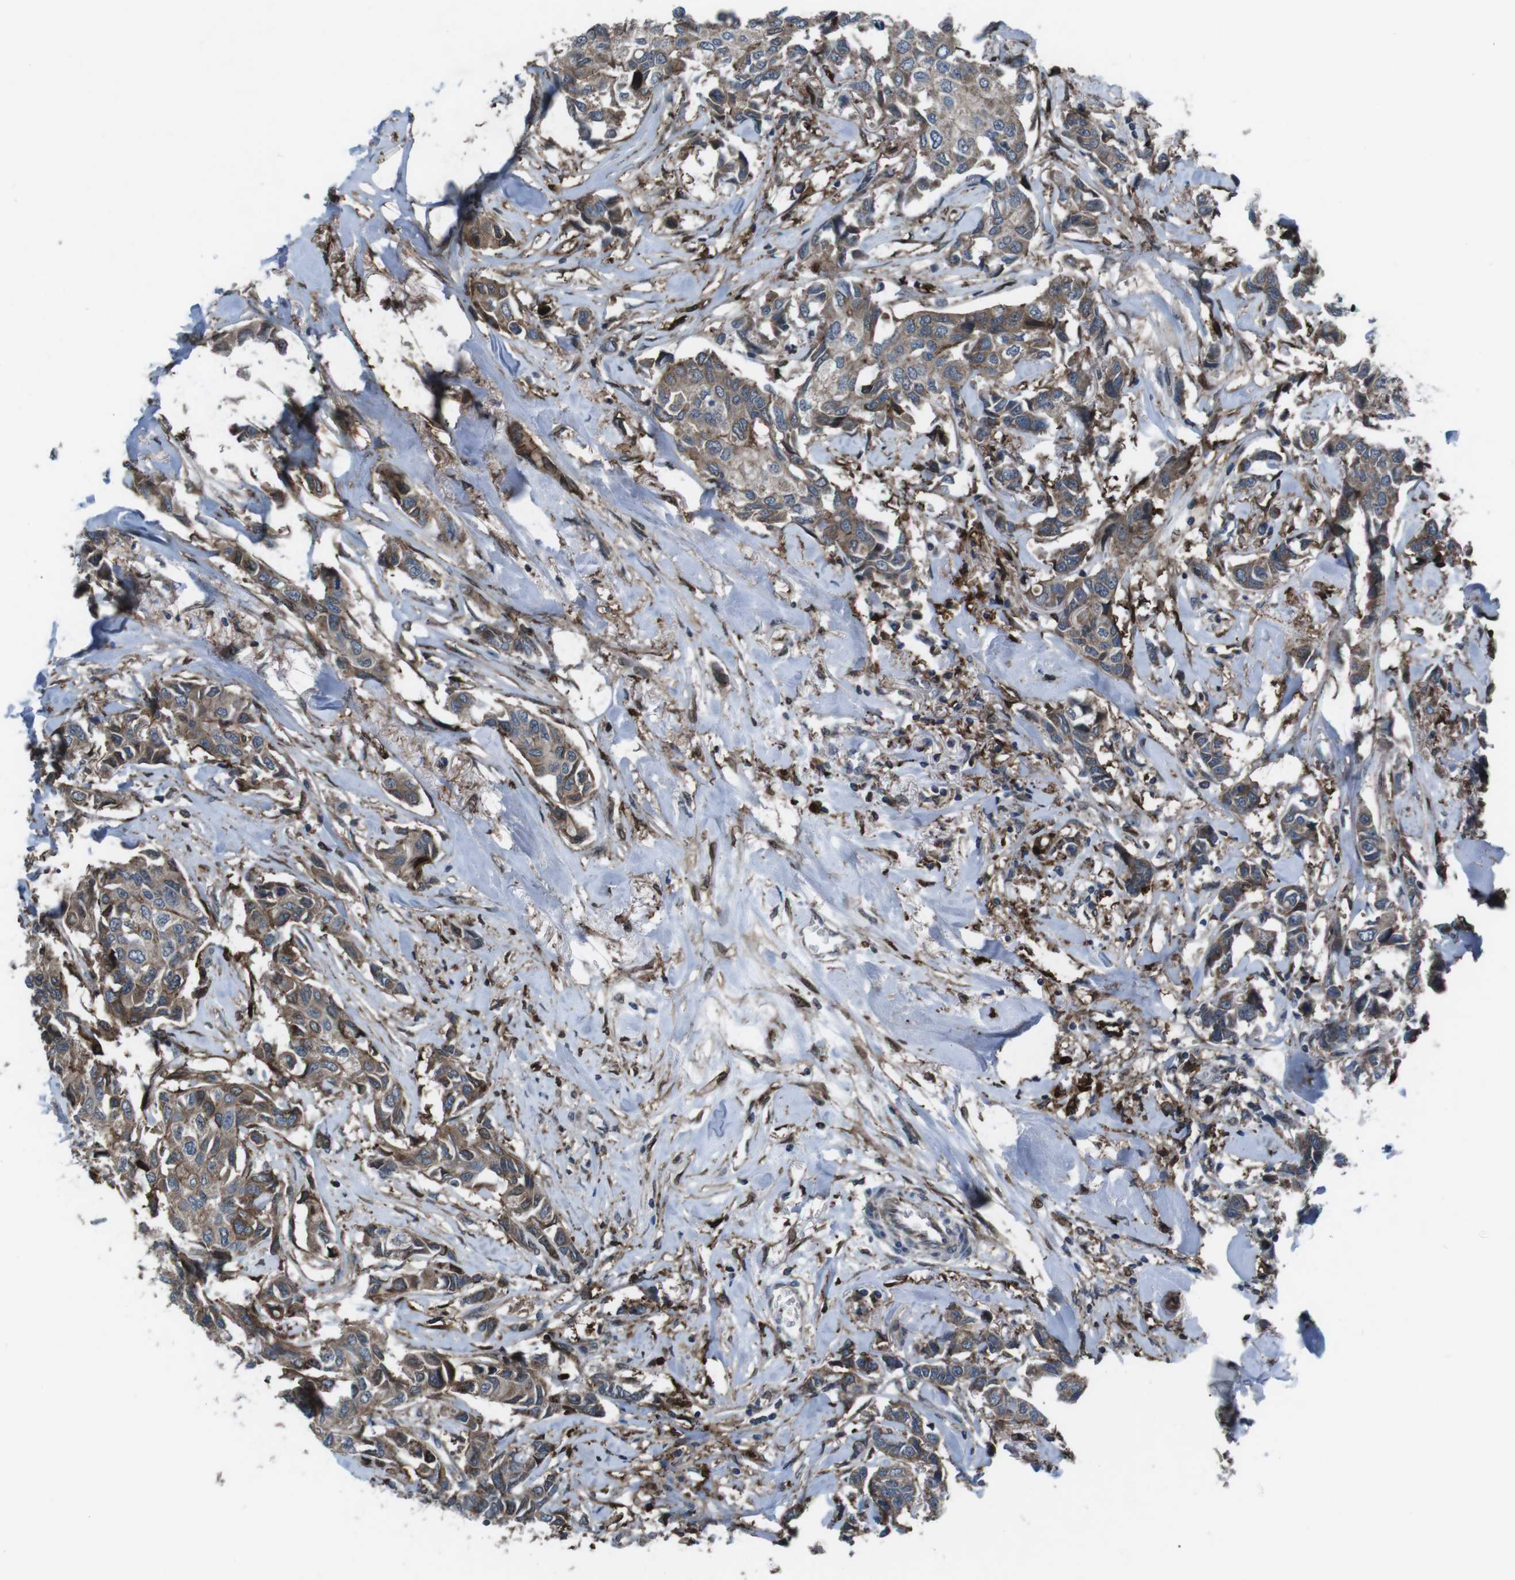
{"staining": {"intensity": "moderate", "quantity": ">75%", "location": "cytoplasmic/membranous"}, "tissue": "breast cancer", "cell_type": "Tumor cells", "image_type": "cancer", "snomed": [{"axis": "morphology", "description": "Duct carcinoma"}, {"axis": "topography", "description": "Breast"}], "caption": "A brown stain labels moderate cytoplasmic/membranous staining of a protein in breast infiltrating ductal carcinoma tumor cells.", "gene": "GDF10", "patient": {"sex": "female", "age": 80}}